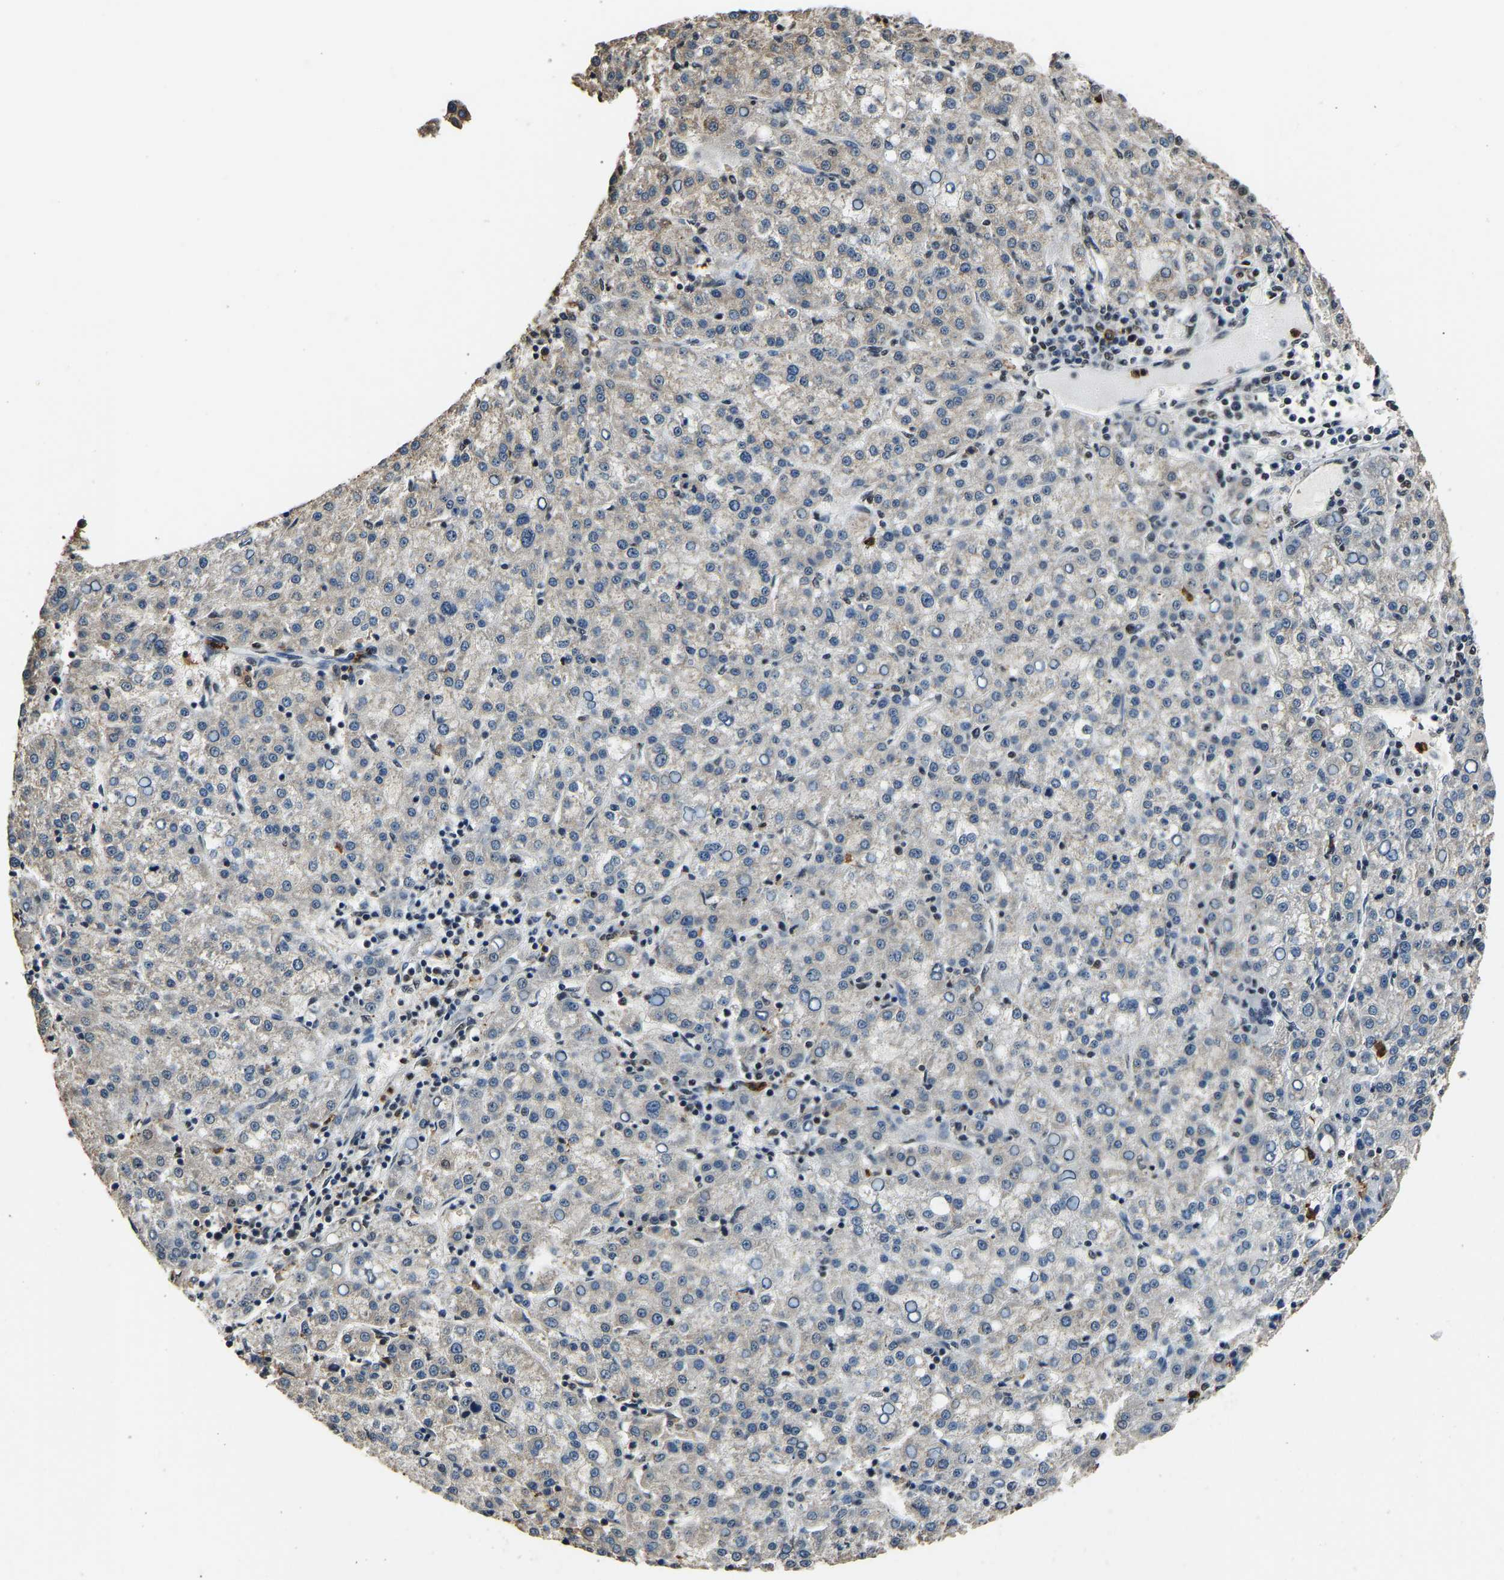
{"staining": {"intensity": "negative", "quantity": "none", "location": "none"}, "tissue": "liver cancer", "cell_type": "Tumor cells", "image_type": "cancer", "snomed": [{"axis": "morphology", "description": "Carcinoma, Hepatocellular, NOS"}, {"axis": "topography", "description": "Liver"}], "caption": "This histopathology image is of hepatocellular carcinoma (liver) stained with immunohistochemistry (IHC) to label a protein in brown with the nuclei are counter-stained blue. There is no staining in tumor cells. (DAB (3,3'-diaminobenzidine) immunohistochemistry (IHC) visualized using brightfield microscopy, high magnification).", "gene": "SAFB", "patient": {"sex": "female", "age": 58}}